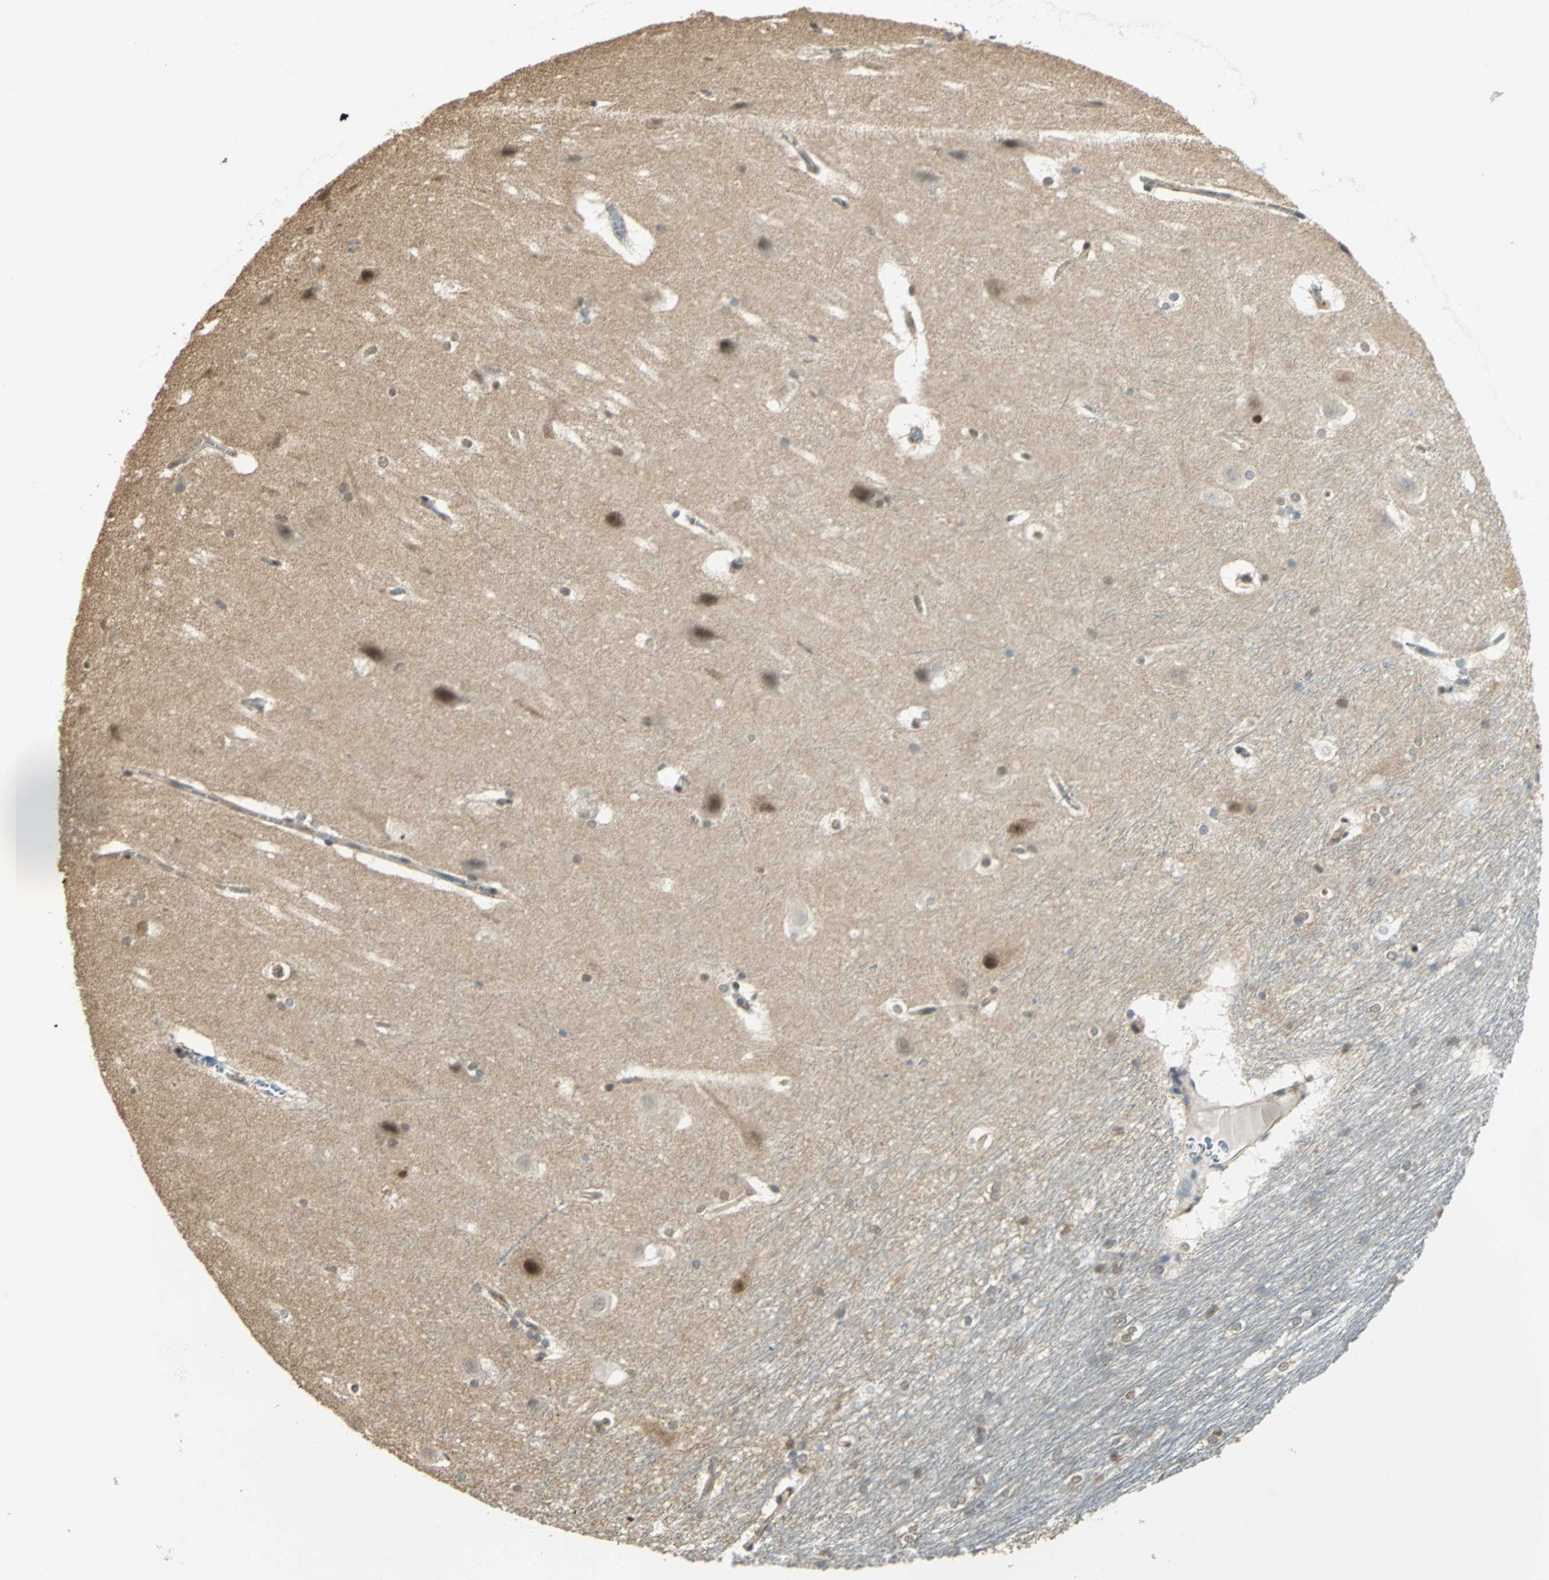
{"staining": {"intensity": "weak", "quantity": "25%-75%", "location": "cytoplasmic/membranous,nuclear"}, "tissue": "hippocampus", "cell_type": "Glial cells", "image_type": "normal", "snomed": [{"axis": "morphology", "description": "Normal tissue, NOS"}, {"axis": "topography", "description": "Hippocampus"}], "caption": "Hippocampus stained with IHC displays weak cytoplasmic/membranous,nuclear expression in about 25%-75% of glial cells.", "gene": "DDX5", "patient": {"sex": "female", "age": 19}}